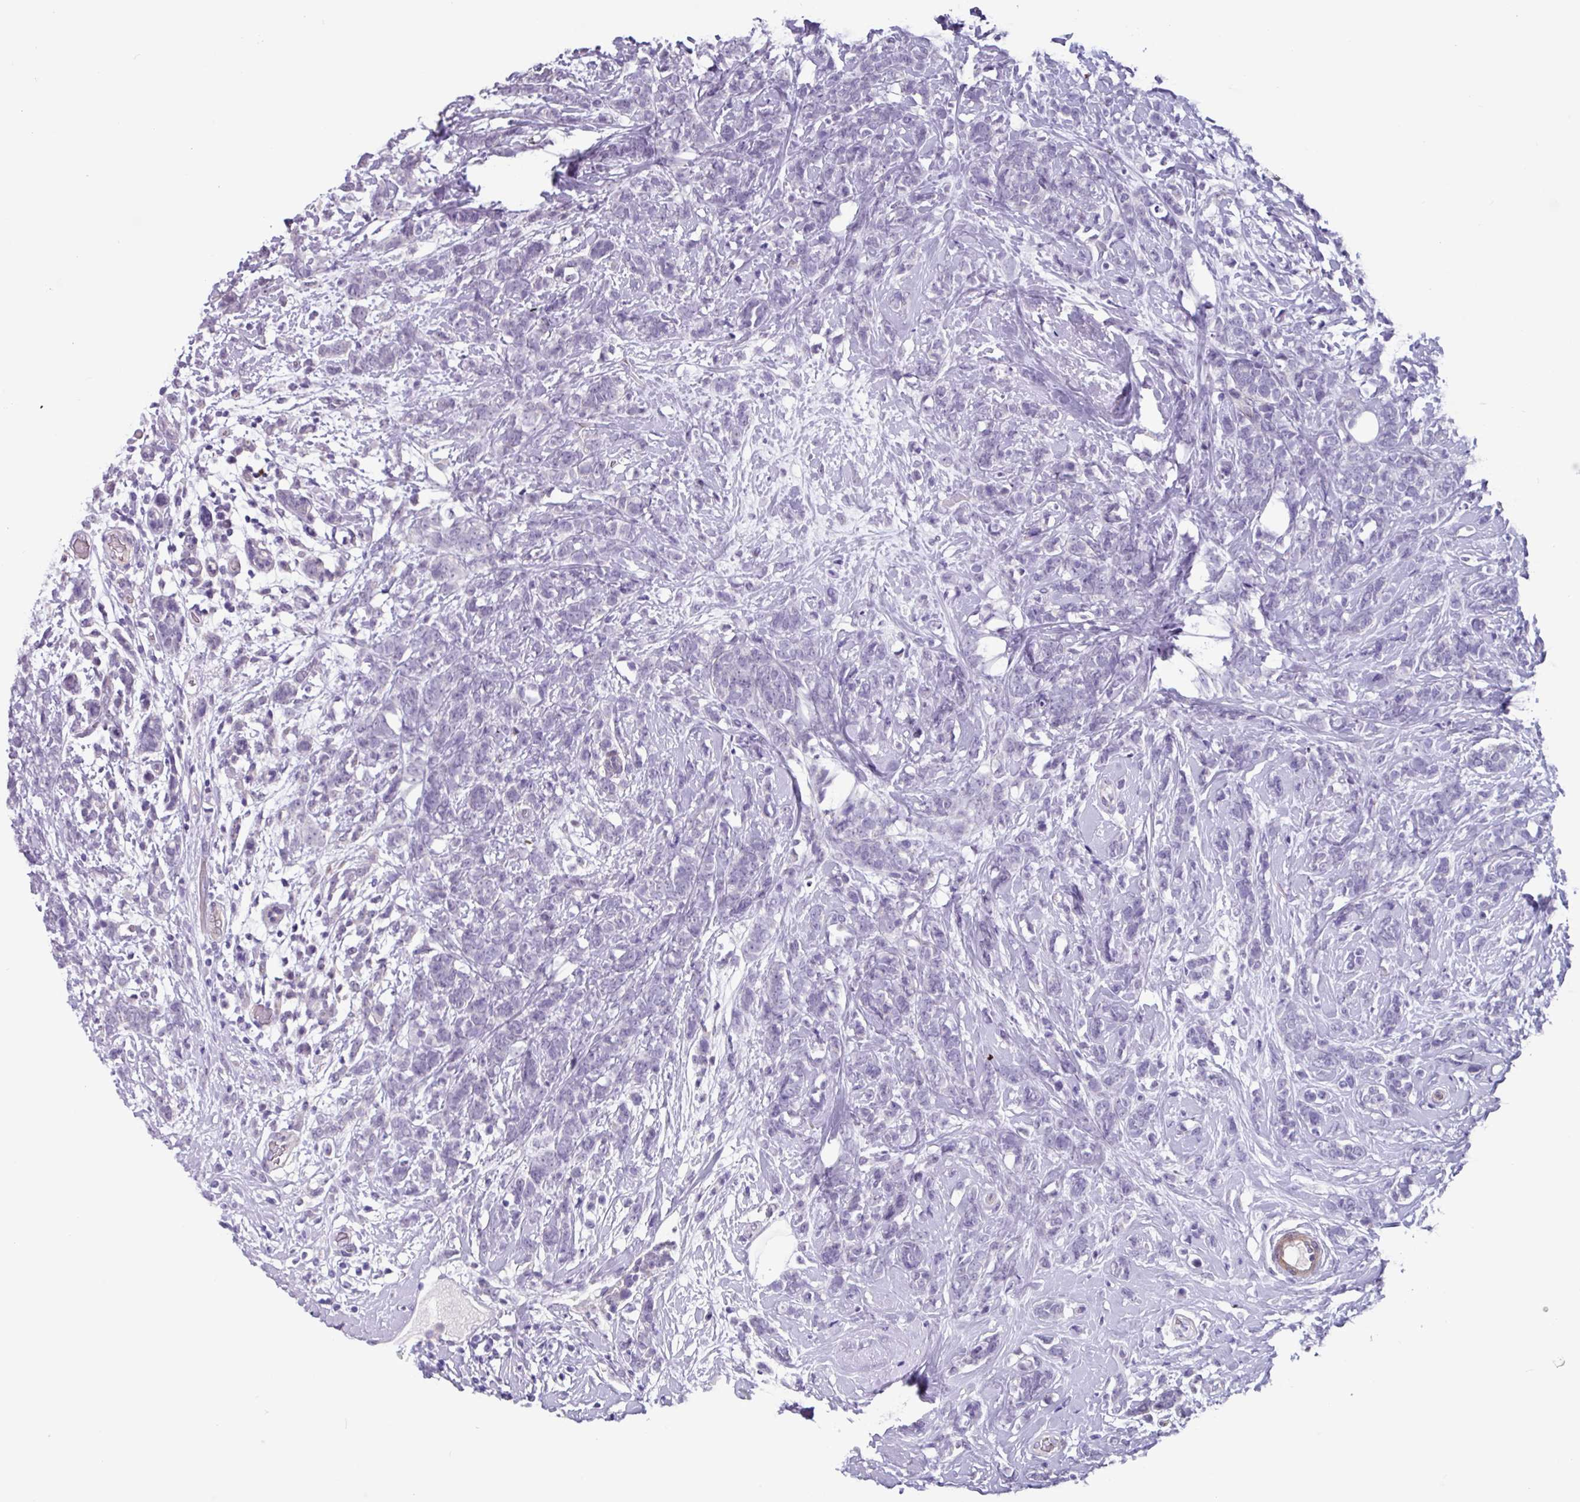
{"staining": {"intensity": "negative", "quantity": "none", "location": "none"}, "tissue": "breast cancer", "cell_type": "Tumor cells", "image_type": "cancer", "snomed": [{"axis": "morphology", "description": "Lobular carcinoma"}, {"axis": "topography", "description": "Breast"}], "caption": "High magnification brightfield microscopy of breast cancer stained with DAB (brown) and counterstained with hematoxylin (blue): tumor cells show no significant positivity.", "gene": "OTX1", "patient": {"sex": "female", "age": 58}}